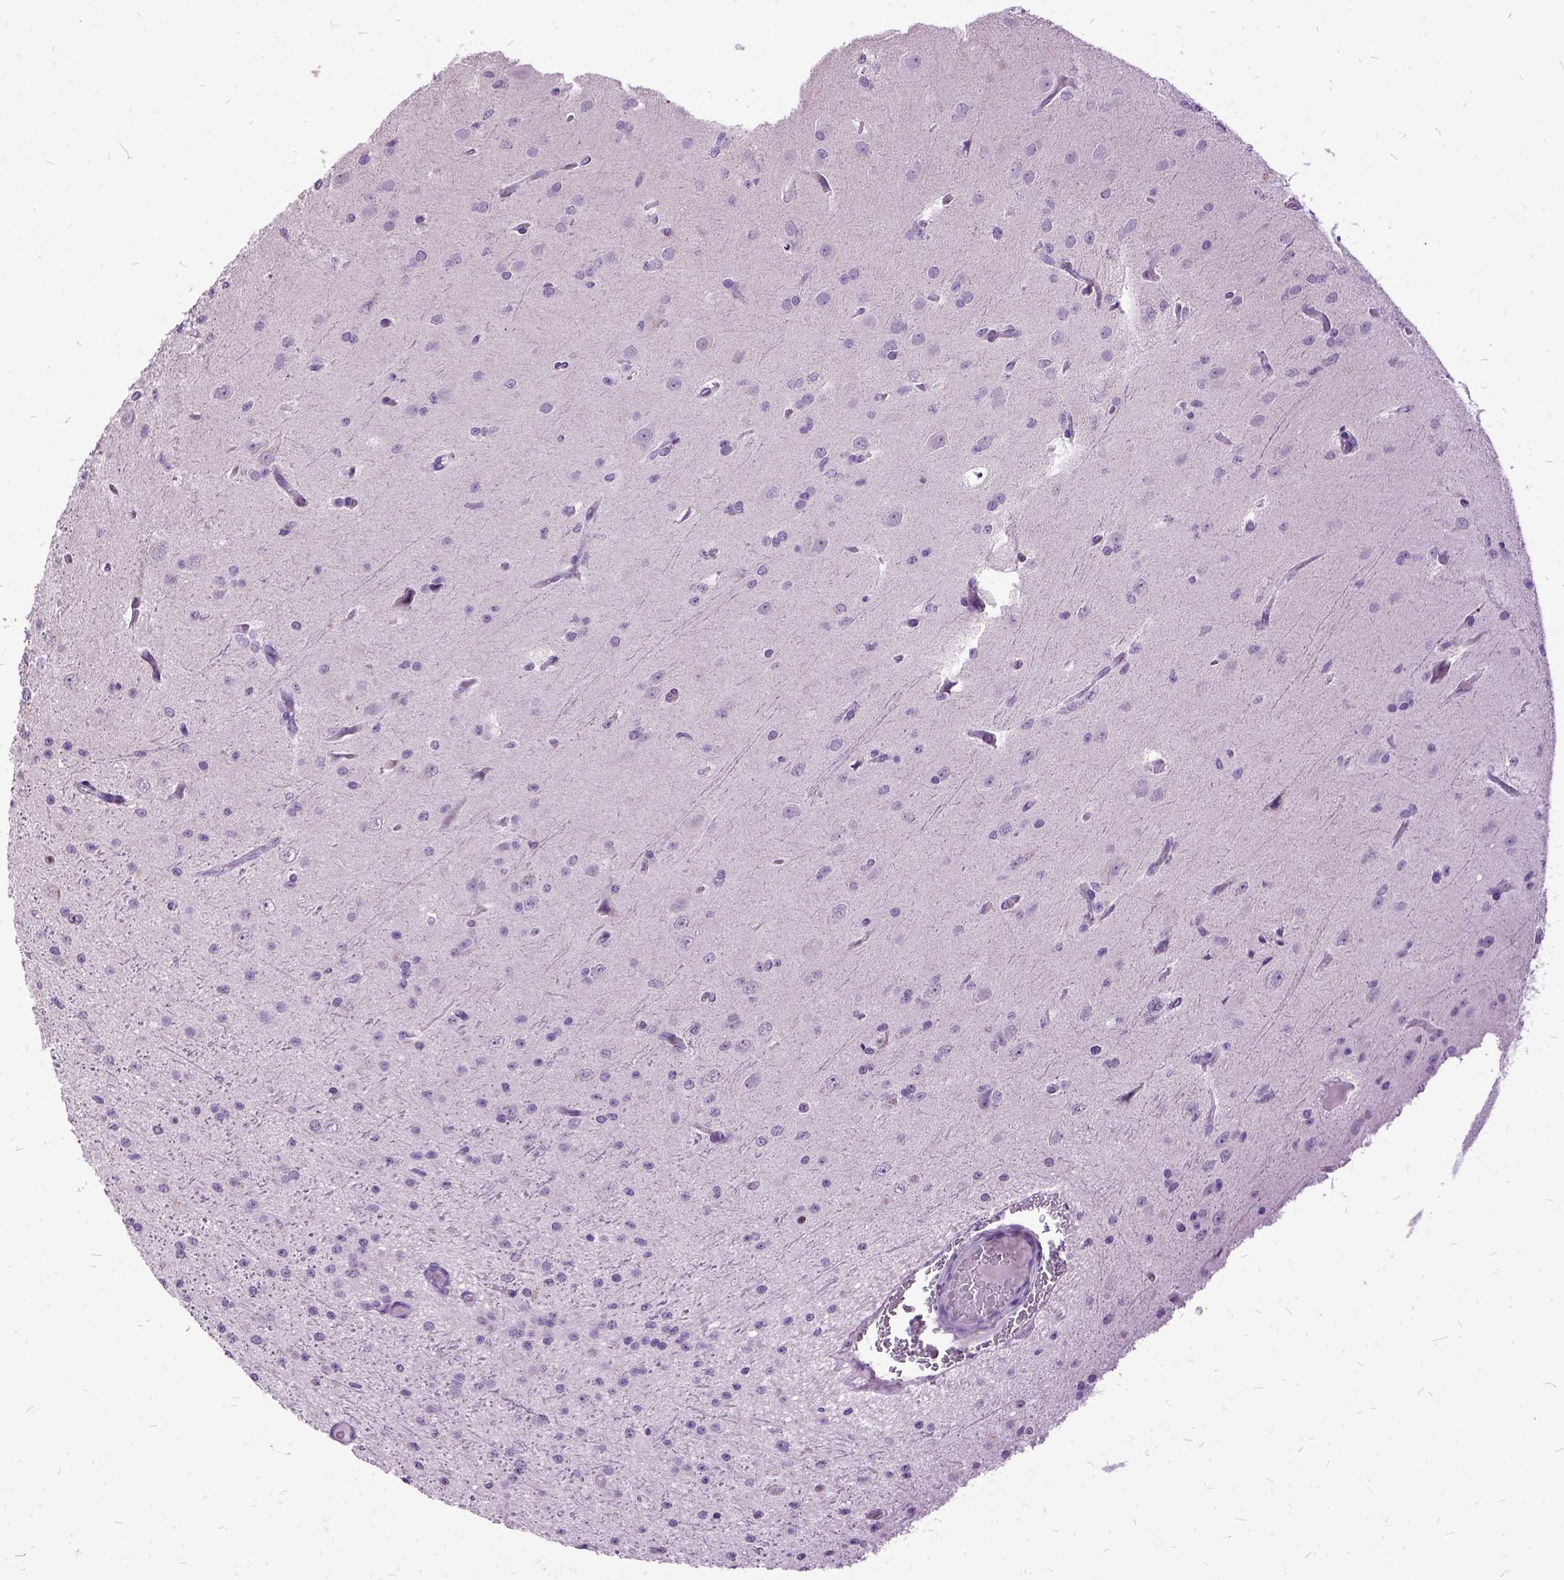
{"staining": {"intensity": "negative", "quantity": "none", "location": "none"}, "tissue": "glioma", "cell_type": "Tumor cells", "image_type": "cancer", "snomed": [{"axis": "morphology", "description": "Glioma, malignant, Low grade"}, {"axis": "topography", "description": "Brain"}], "caption": "Glioma was stained to show a protein in brown. There is no significant staining in tumor cells.", "gene": "MME", "patient": {"sex": "male", "age": 27}}